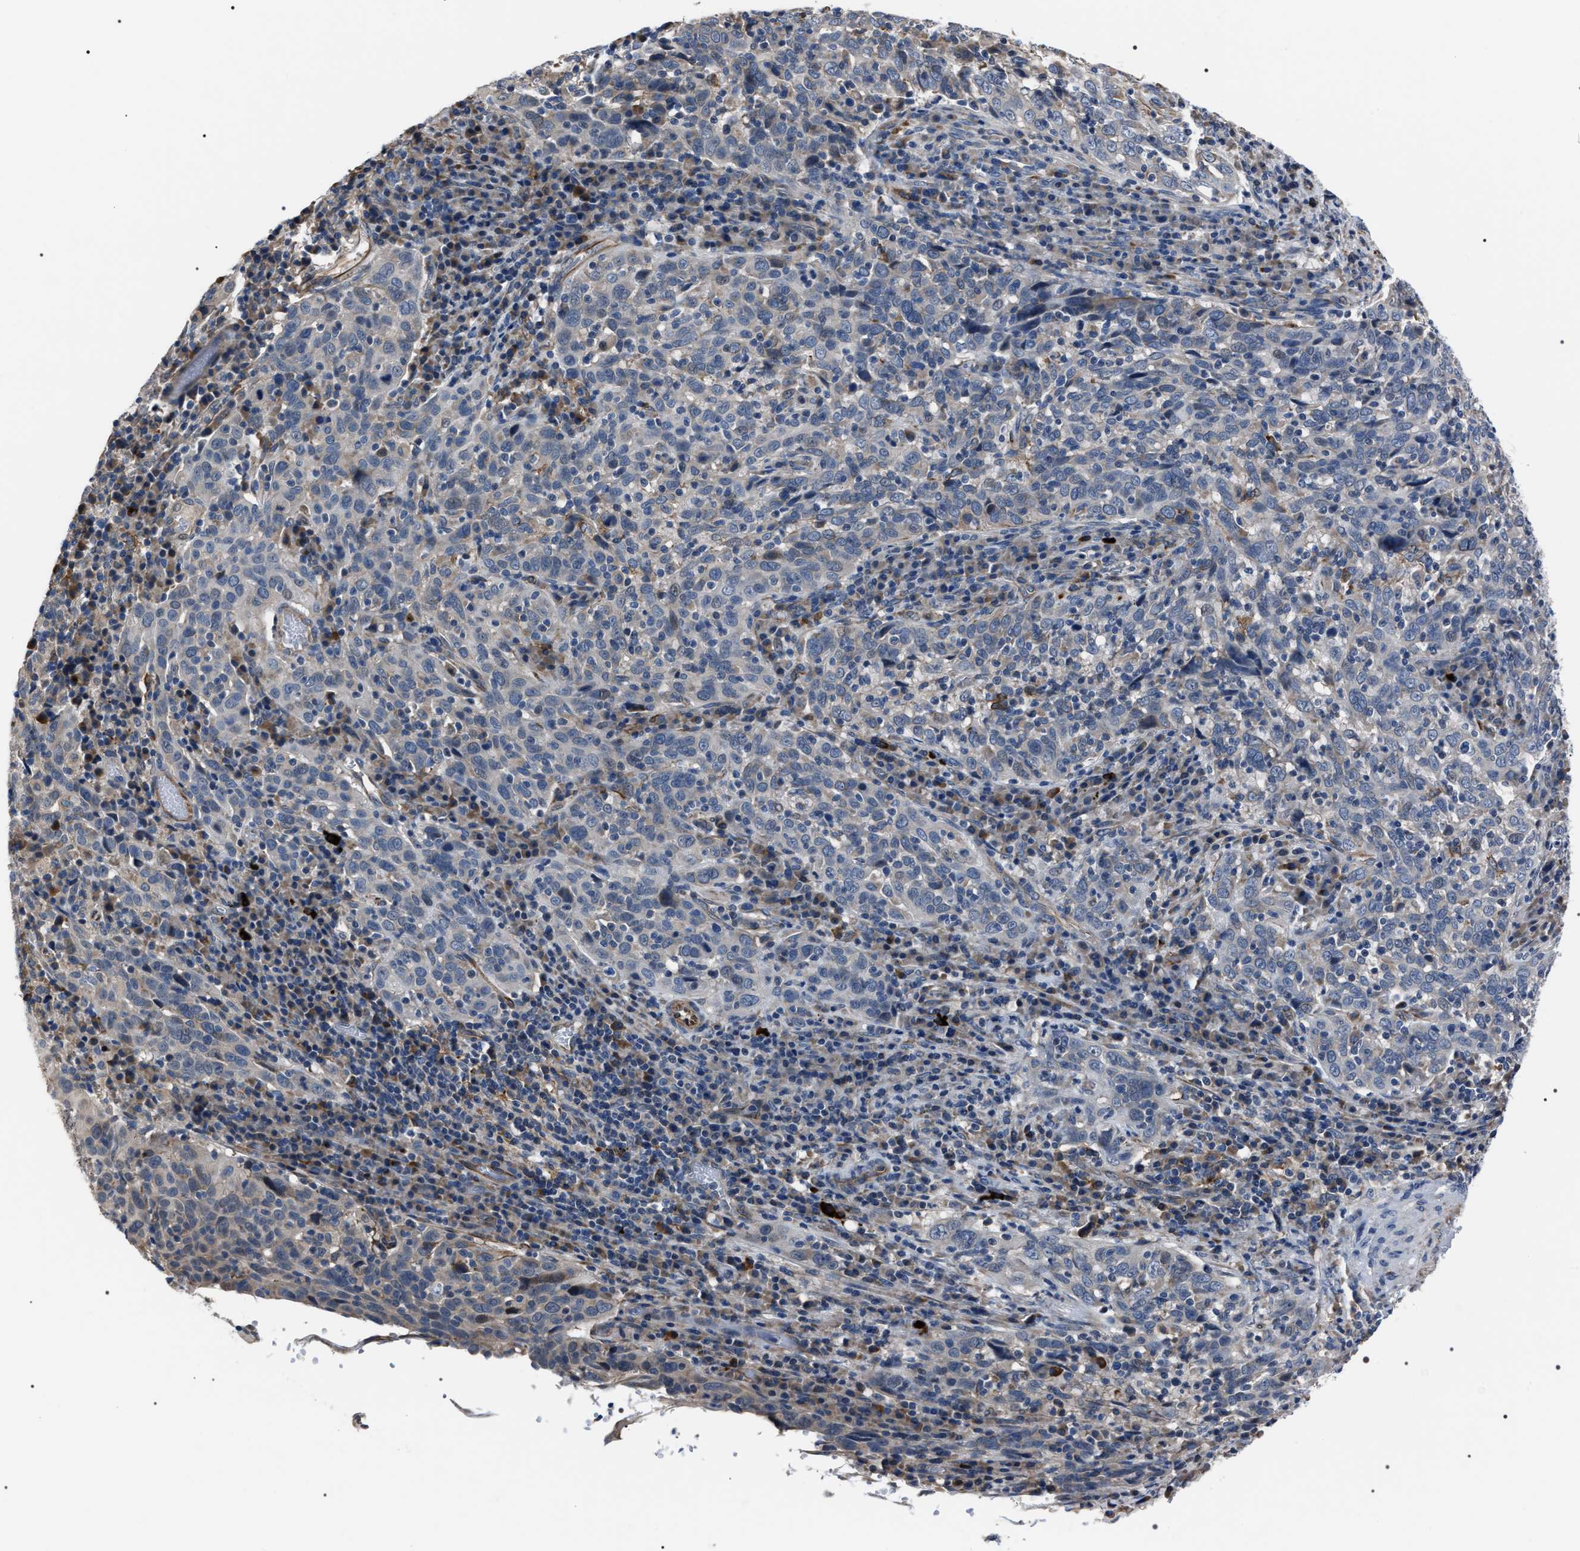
{"staining": {"intensity": "negative", "quantity": "none", "location": "none"}, "tissue": "cervical cancer", "cell_type": "Tumor cells", "image_type": "cancer", "snomed": [{"axis": "morphology", "description": "Squamous cell carcinoma, NOS"}, {"axis": "topography", "description": "Cervix"}], "caption": "DAB immunohistochemical staining of human cervical cancer (squamous cell carcinoma) shows no significant expression in tumor cells.", "gene": "PKD1L1", "patient": {"sex": "female", "age": 46}}